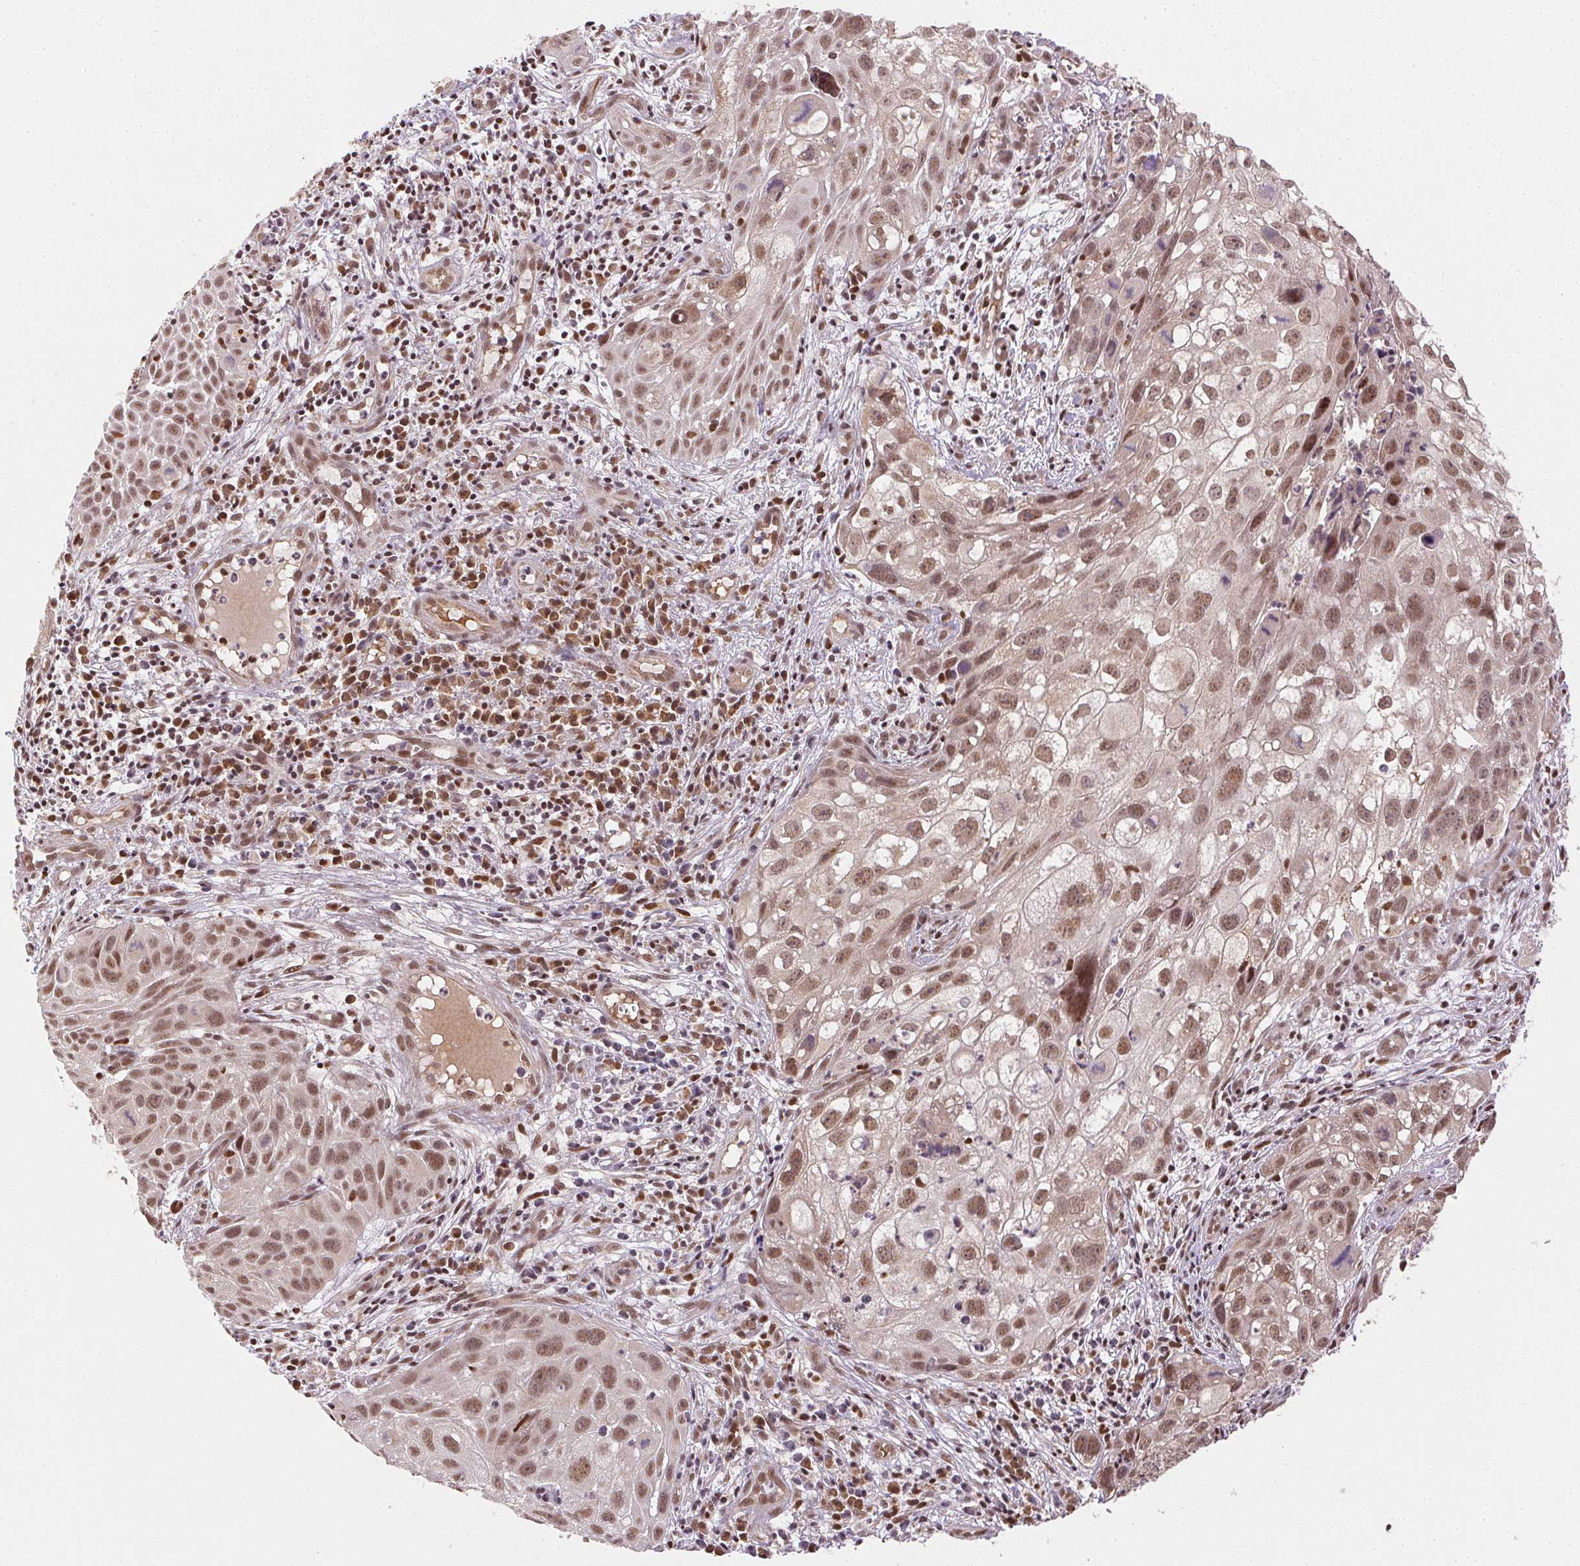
{"staining": {"intensity": "moderate", "quantity": ">75%", "location": "nuclear"}, "tissue": "cervical cancer", "cell_type": "Tumor cells", "image_type": "cancer", "snomed": [{"axis": "morphology", "description": "Squamous cell carcinoma, NOS"}, {"axis": "topography", "description": "Cervix"}], "caption": "A histopathology image showing moderate nuclear positivity in approximately >75% of tumor cells in squamous cell carcinoma (cervical), as visualized by brown immunohistochemical staining.", "gene": "TREML4", "patient": {"sex": "female", "age": 53}}